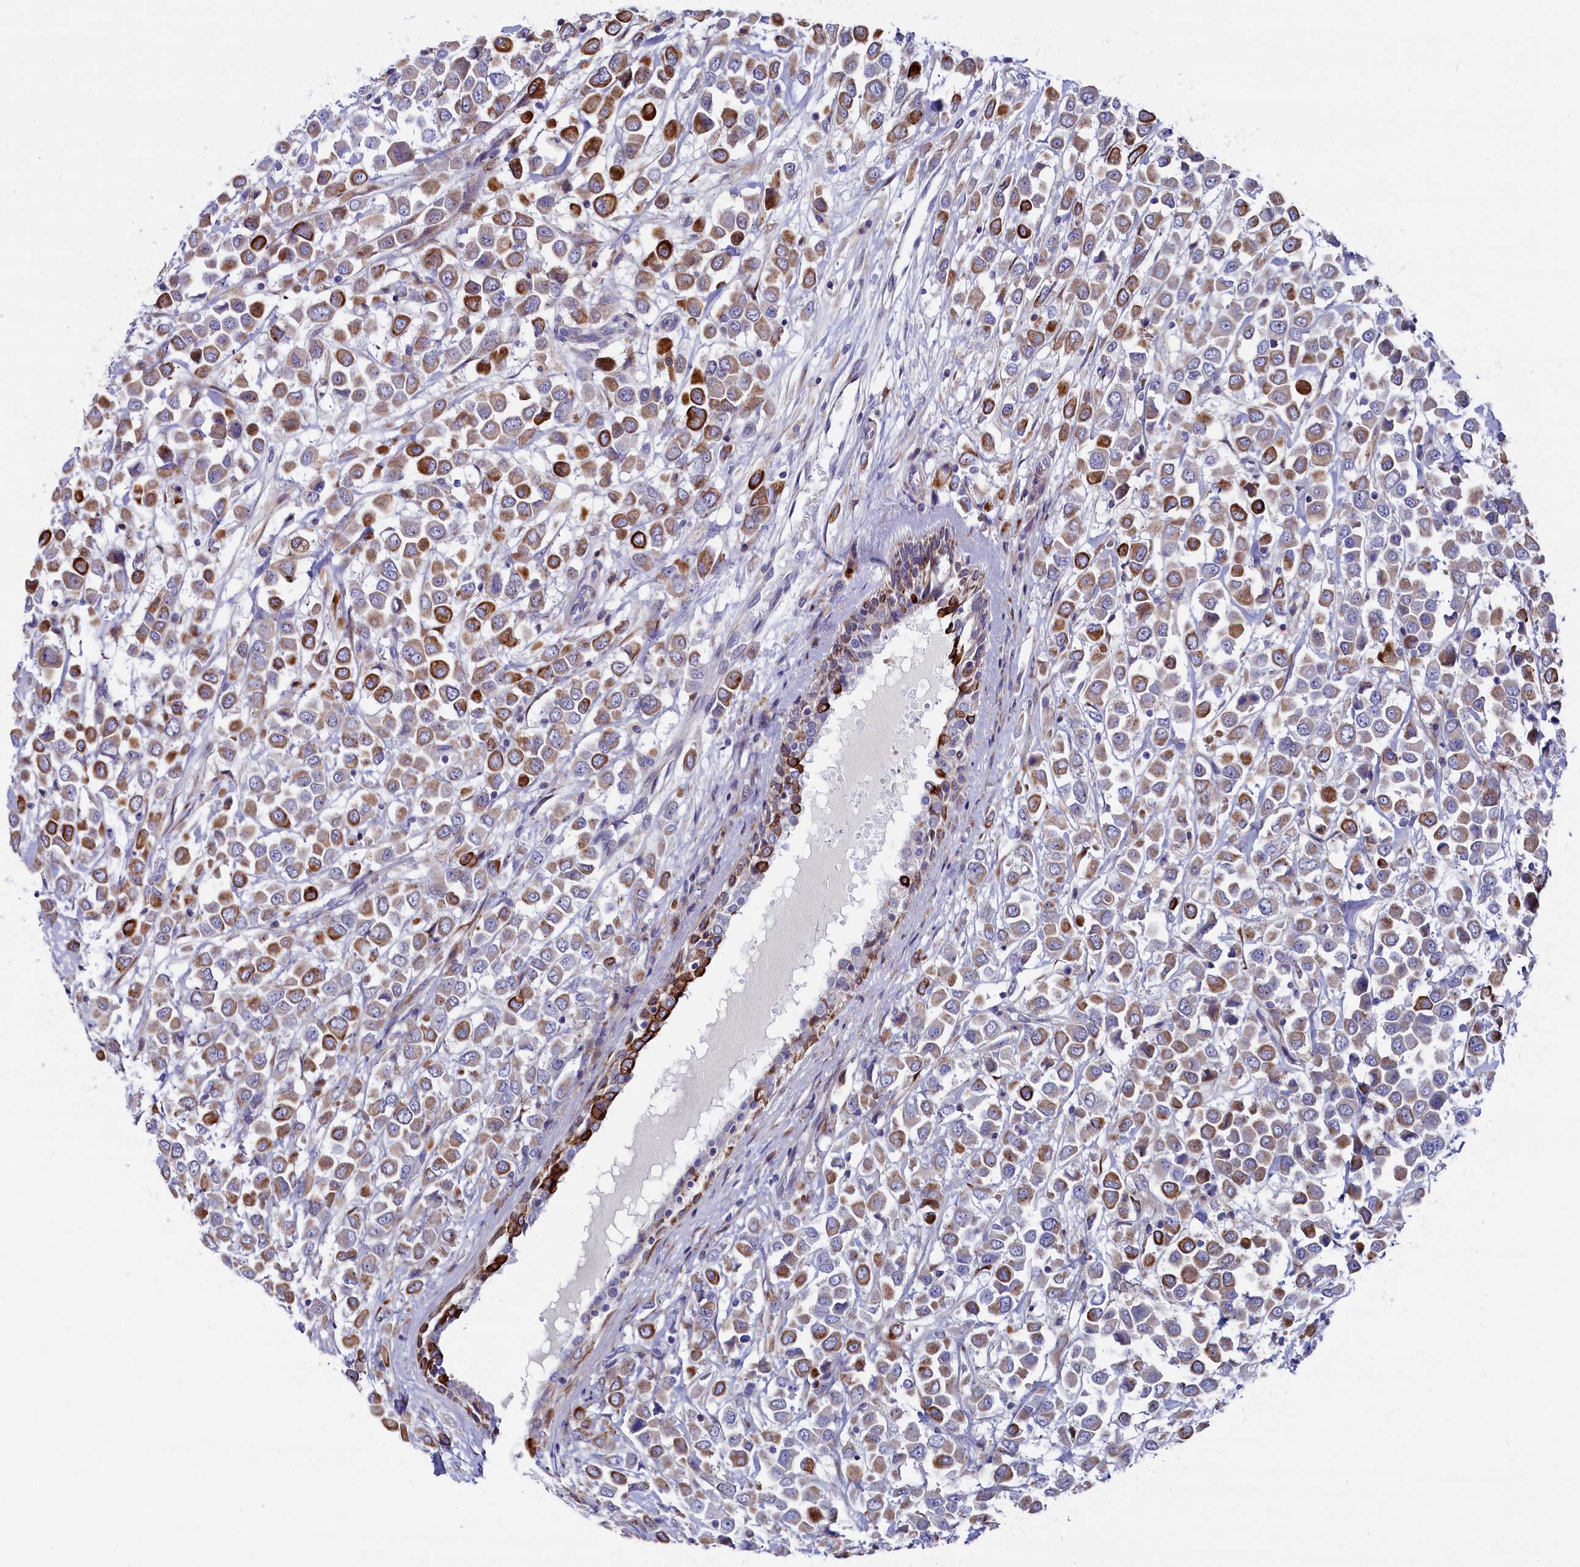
{"staining": {"intensity": "moderate", "quantity": ">75%", "location": "cytoplasmic/membranous"}, "tissue": "breast cancer", "cell_type": "Tumor cells", "image_type": "cancer", "snomed": [{"axis": "morphology", "description": "Duct carcinoma"}, {"axis": "topography", "description": "Breast"}], "caption": "Moderate cytoplasmic/membranous protein positivity is seen in approximately >75% of tumor cells in intraductal carcinoma (breast). (brown staining indicates protein expression, while blue staining denotes nuclei).", "gene": "NUDT7", "patient": {"sex": "female", "age": 61}}